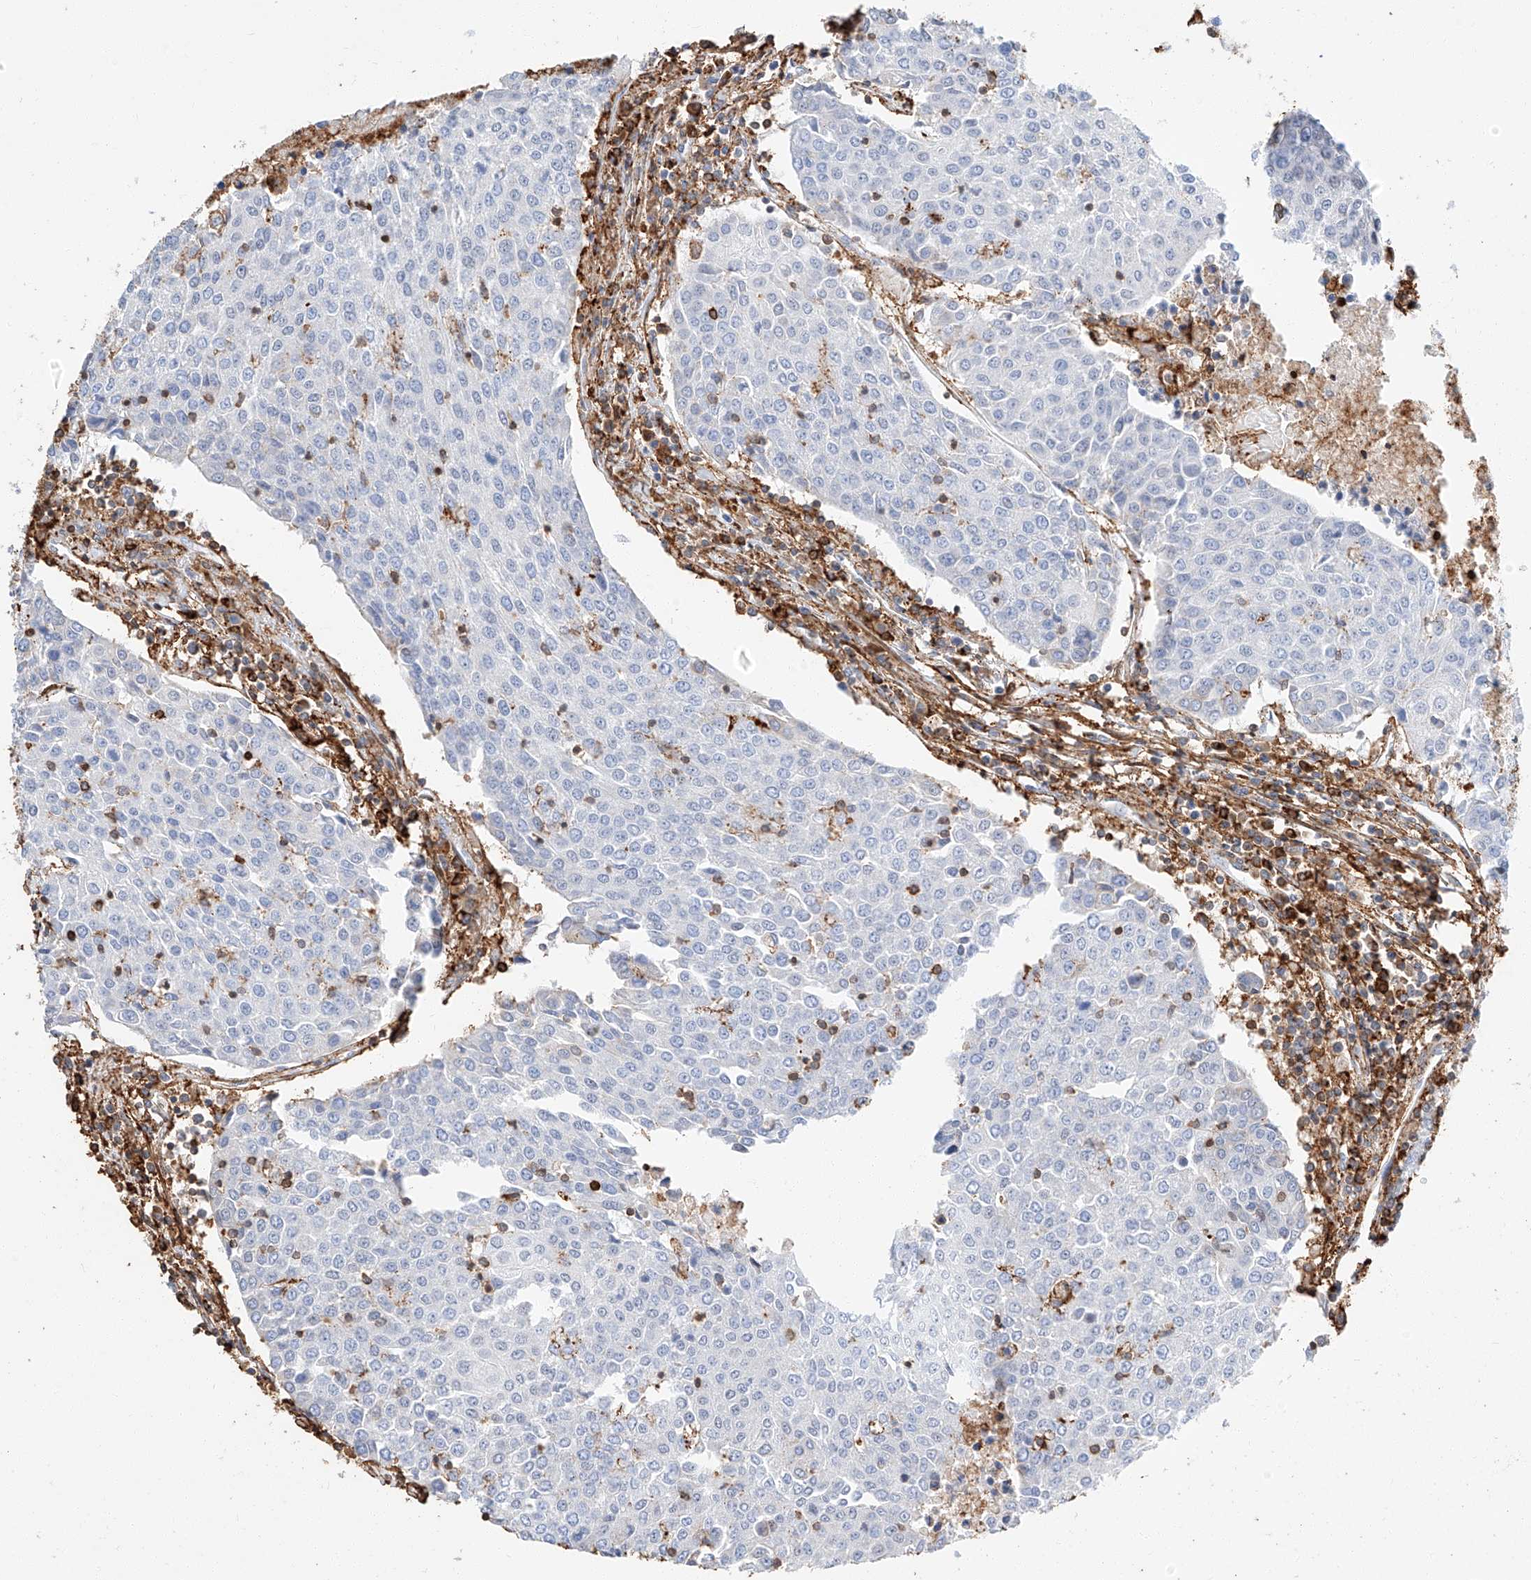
{"staining": {"intensity": "negative", "quantity": "none", "location": "none"}, "tissue": "urothelial cancer", "cell_type": "Tumor cells", "image_type": "cancer", "snomed": [{"axis": "morphology", "description": "Urothelial carcinoma, High grade"}, {"axis": "topography", "description": "Urinary bladder"}], "caption": "Tumor cells are negative for protein expression in human urothelial cancer.", "gene": "WFS1", "patient": {"sex": "female", "age": 85}}